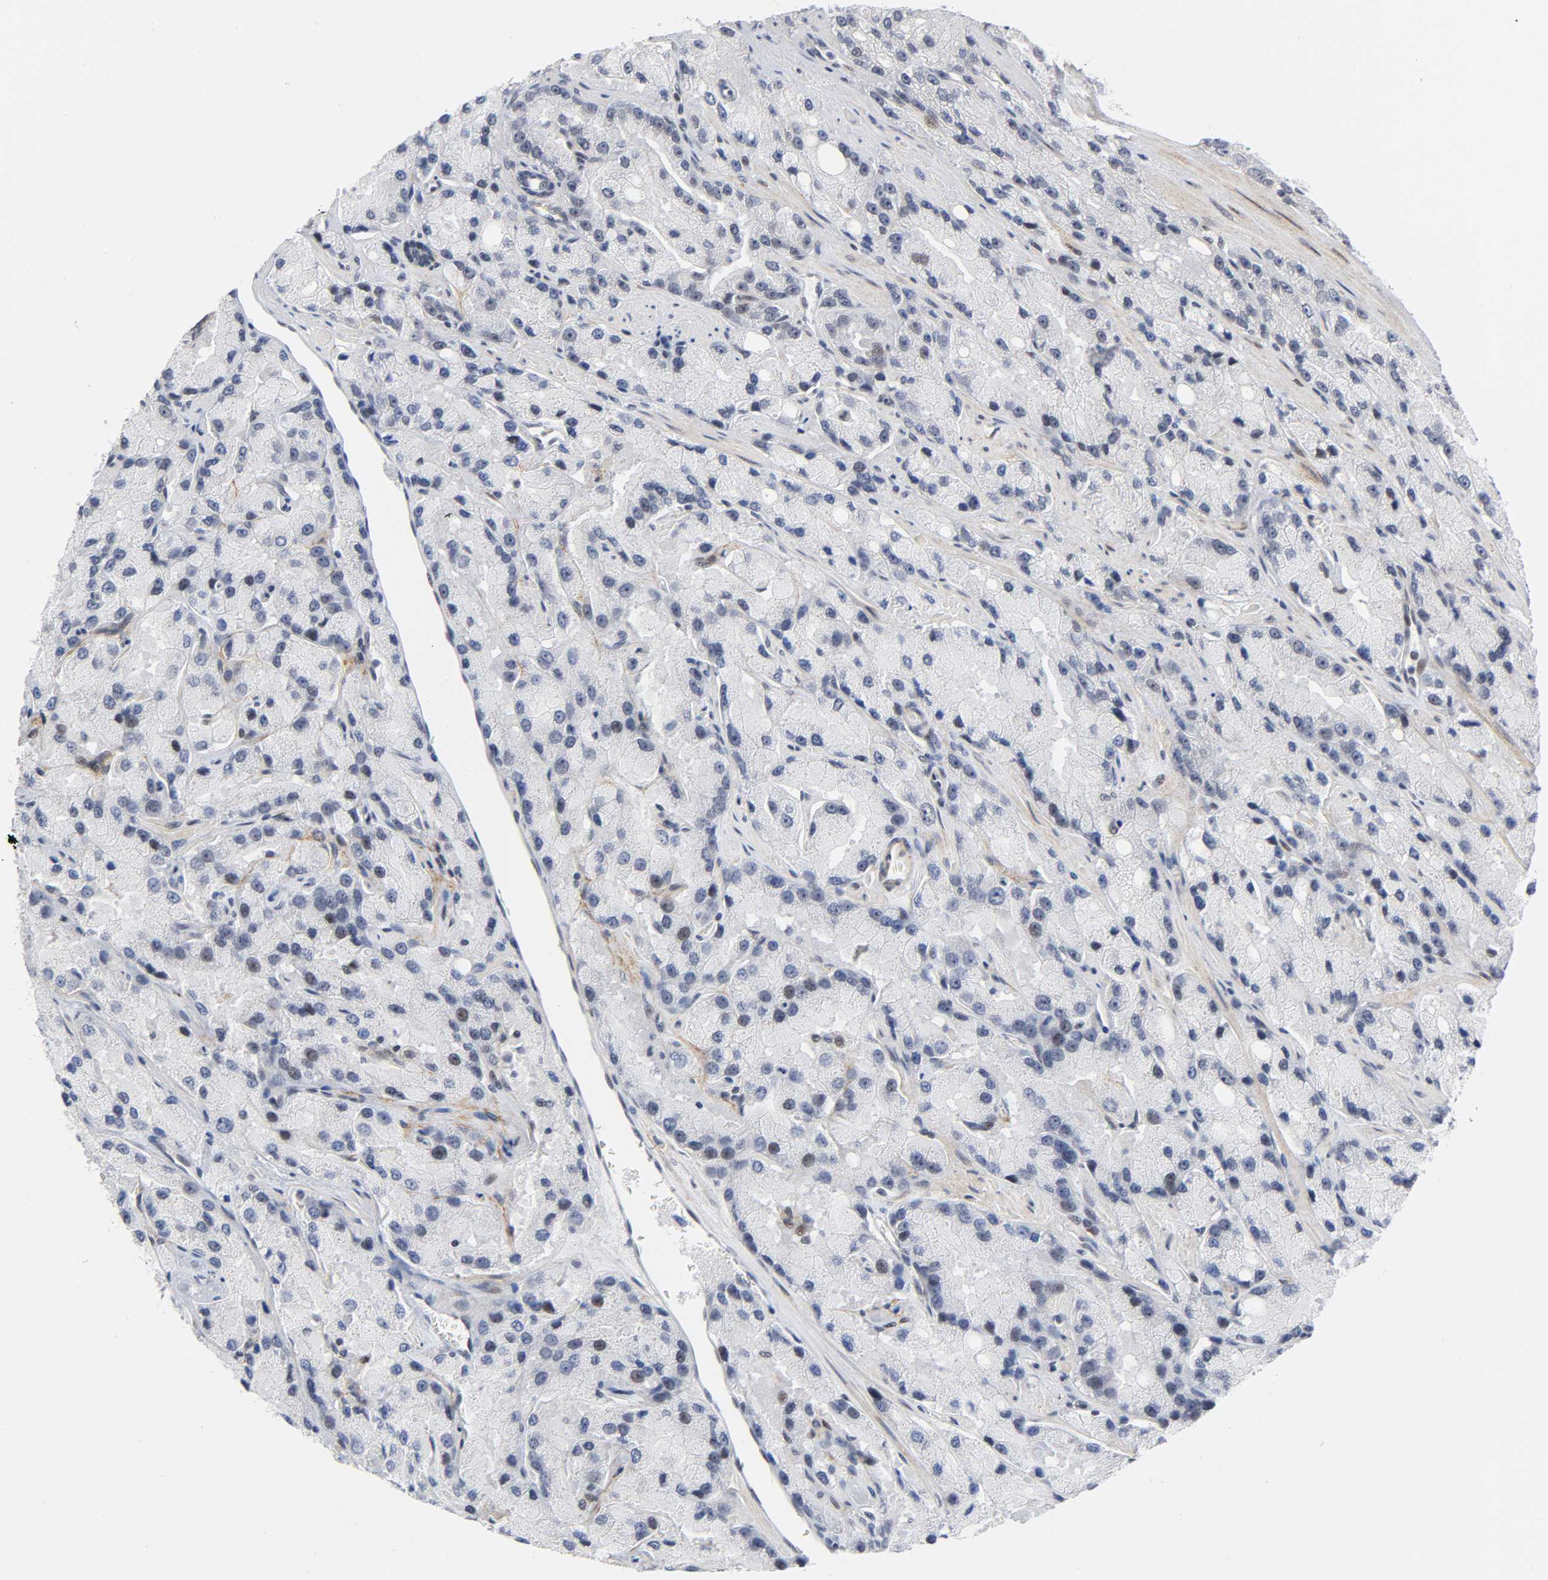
{"staining": {"intensity": "negative", "quantity": "none", "location": "none"}, "tissue": "prostate cancer", "cell_type": "Tumor cells", "image_type": "cancer", "snomed": [{"axis": "morphology", "description": "Adenocarcinoma, High grade"}, {"axis": "topography", "description": "Prostate"}], "caption": "Protein analysis of adenocarcinoma (high-grade) (prostate) shows no significant staining in tumor cells.", "gene": "DIDO1", "patient": {"sex": "male", "age": 58}}